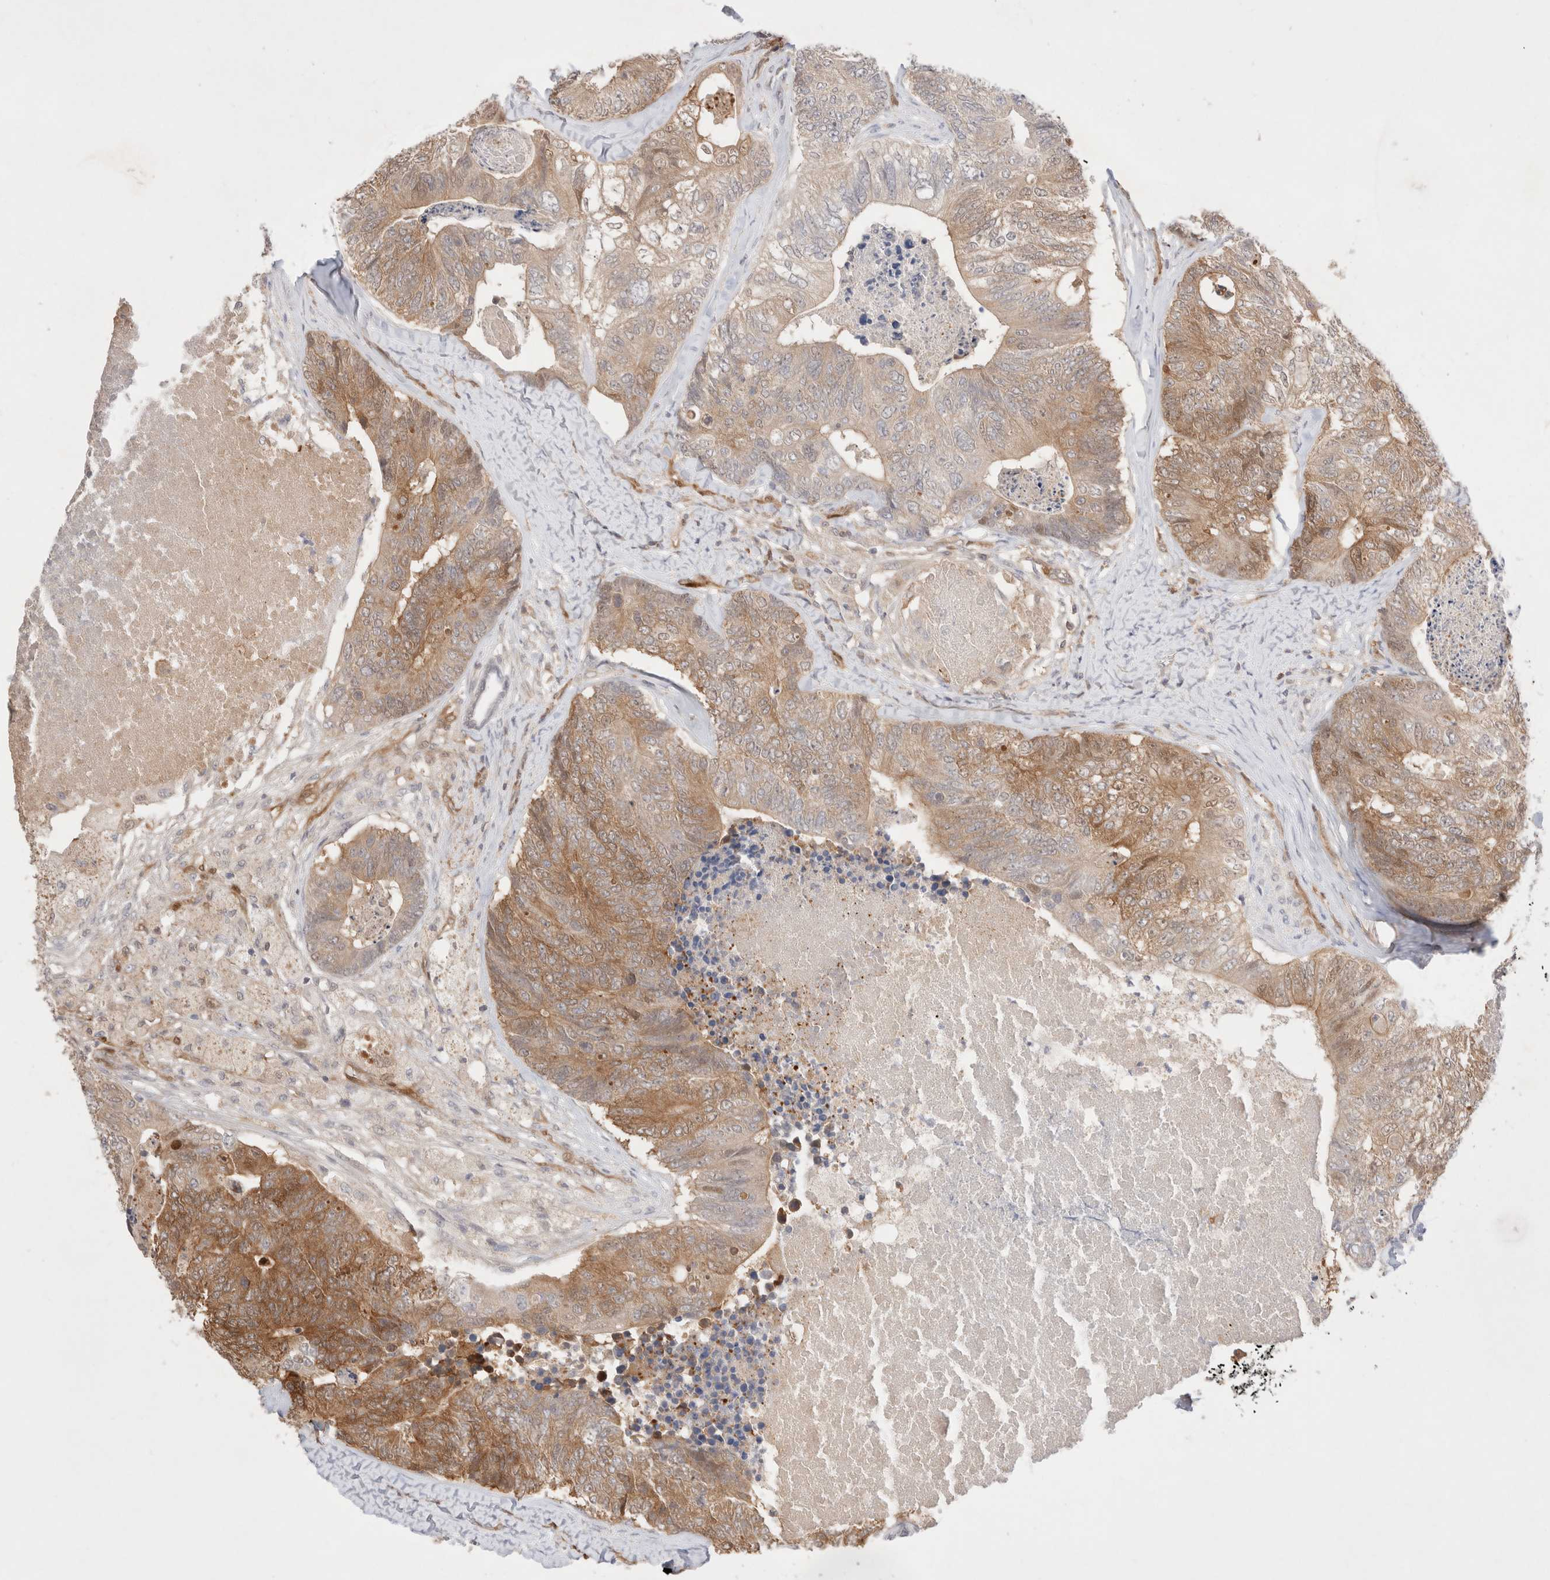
{"staining": {"intensity": "moderate", "quantity": "25%-75%", "location": "cytoplasmic/membranous"}, "tissue": "colorectal cancer", "cell_type": "Tumor cells", "image_type": "cancer", "snomed": [{"axis": "morphology", "description": "Adenocarcinoma, NOS"}, {"axis": "topography", "description": "Colon"}], "caption": "Immunohistochemistry (IHC) of adenocarcinoma (colorectal) demonstrates medium levels of moderate cytoplasmic/membranous expression in approximately 25%-75% of tumor cells. (Brightfield microscopy of DAB IHC at high magnification).", "gene": "STARD10", "patient": {"sex": "female", "age": 67}}